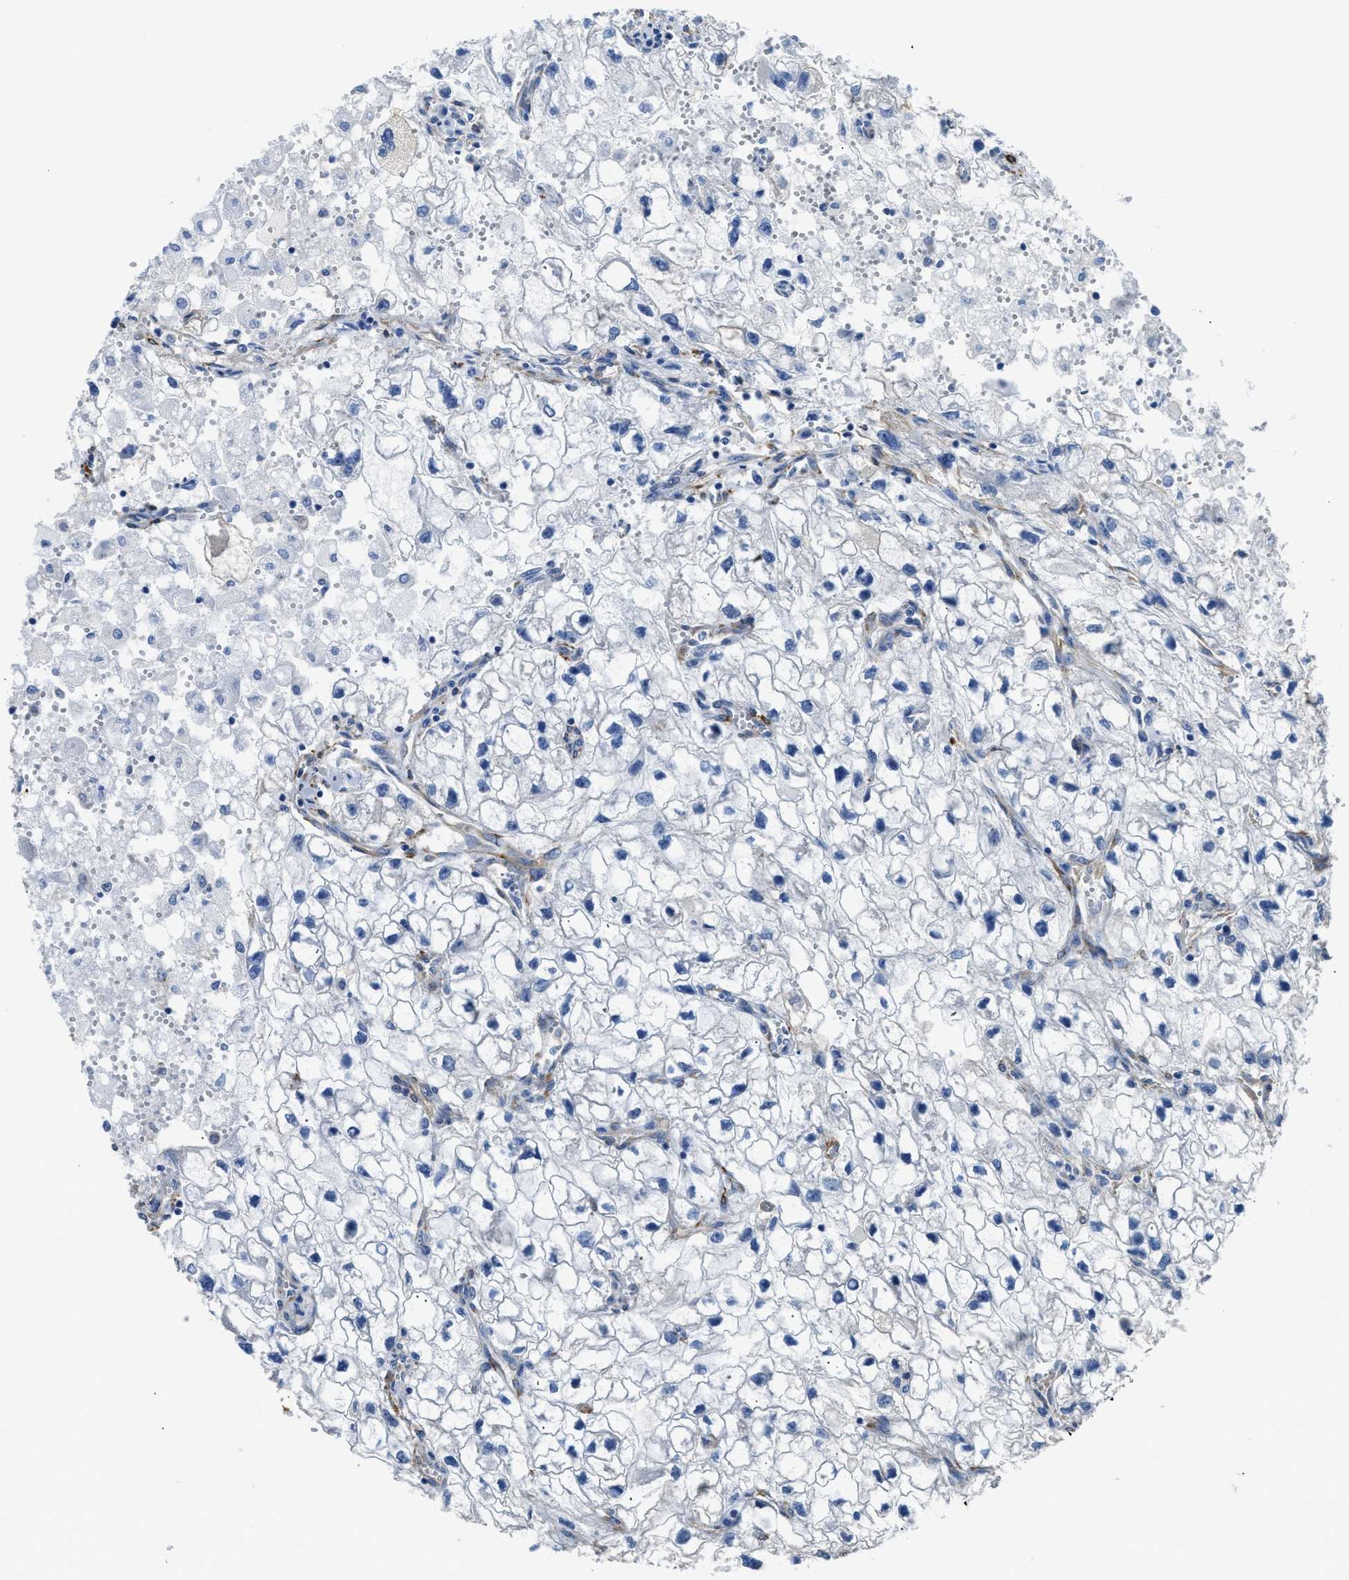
{"staining": {"intensity": "negative", "quantity": "none", "location": "none"}, "tissue": "renal cancer", "cell_type": "Tumor cells", "image_type": "cancer", "snomed": [{"axis": "morphology", "description": "Adenocarcinoma, NOS"}, {"axis": "topography", "description": "Kidney"}], "caption": "Protein analysis of renal cancer (adenocarcinoma) reveals no significant staining in tumor cells. (DAB immunohistochemistry with hematoxylin counter stain).", "gene": "ZSWIM5", "patient": {"sex": "female", "age": 70}}